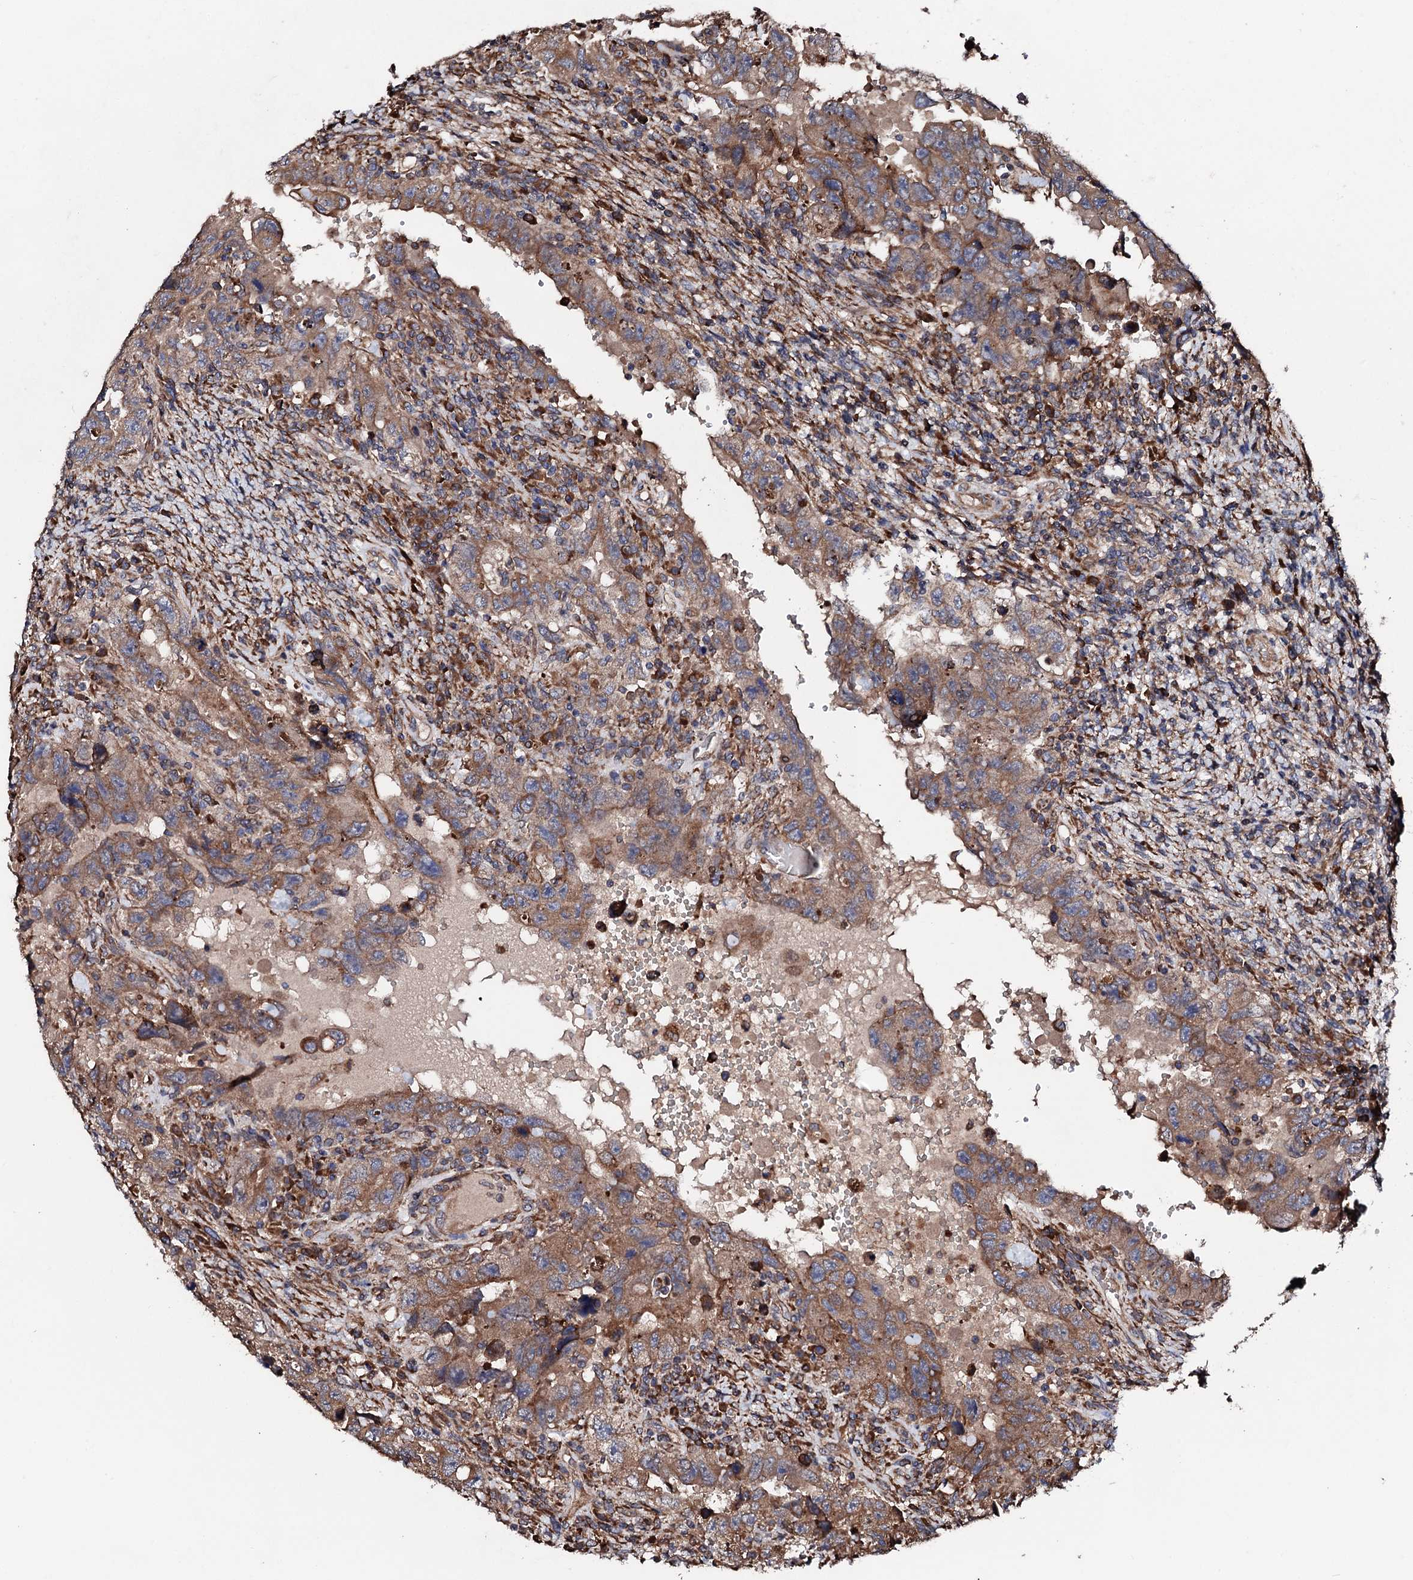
{"staining": {"intensity": "moderate", "quantity": ">75%", "location": "cytoplasmic/membranous"}, "tissue": "testis cancer", "cell_type": "Tumor cells", "image_type": "cancer", "snomed": [{"axis": "morphology", "description": "Carcinoma, Embryonal, NOS"}, {"axis": "topography", "description": "Testis"}], "caption": "A high-resolution micrograph shows IHC staining of testis cancer (embryonal carcinoma), which demonstrates moderate cytoplasmic/membranous expression in approximately >75% of tumor cells. (DAB (3,3'-diaminobenzidine) IHC, brown staining for protein, blue staining for nuclei).", "gene": "CKAP5", "patient": {"sex": "male", "age": 26}}